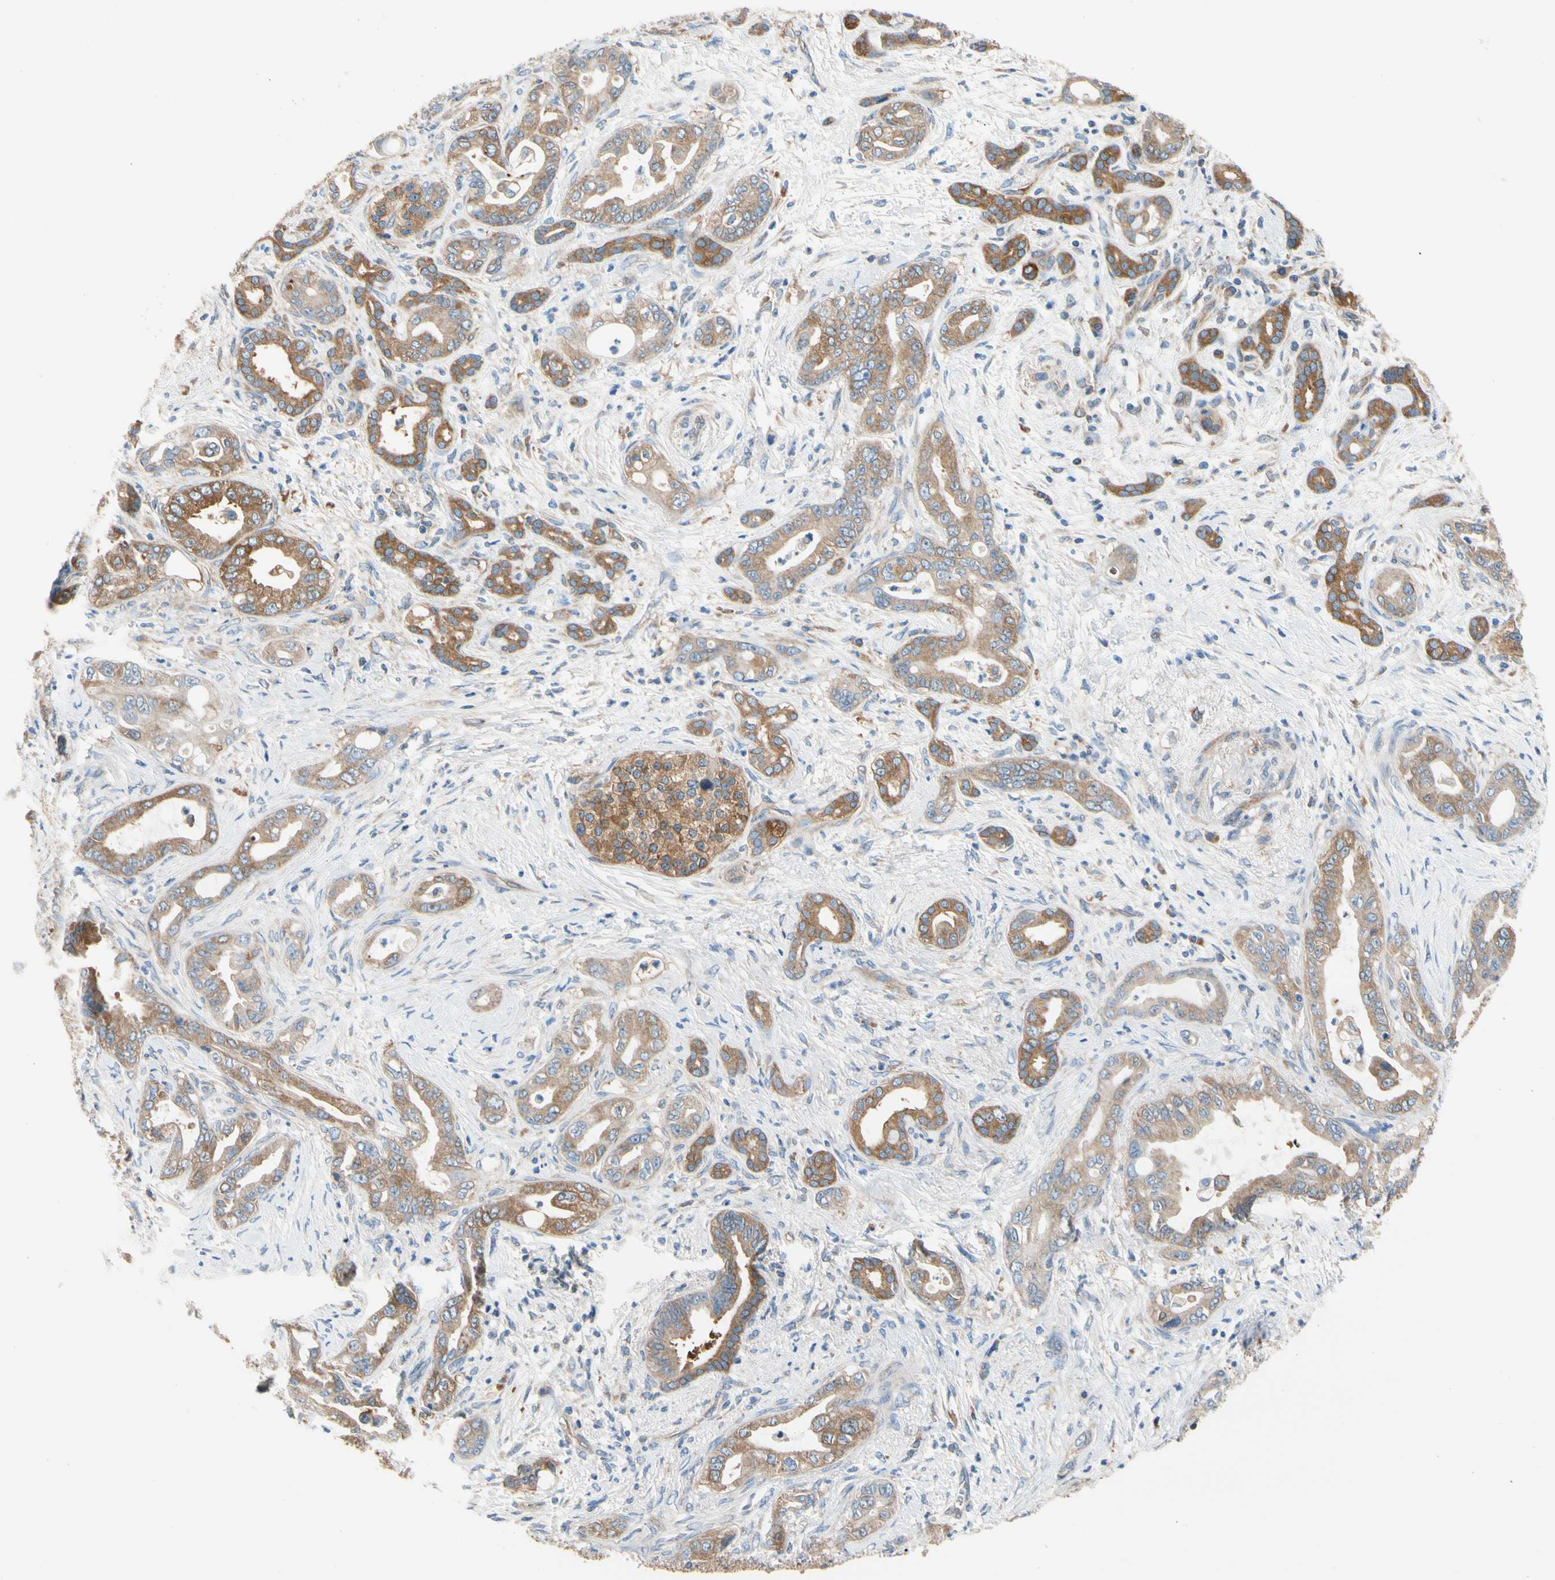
{"staining": {"intensity": "moderate", "quantity": ">75%", "location": "cytoplasmic/membranous"}, "tissue": "pancreatic cancer", "cell_type": "Tumor cells", "image_type": "cancer", "snomed": [{"axis": "morphology", "description": "Adenocarcinoma, NOS"}, {"axis": "topography", "description": "Pancreas"}], "caption": "This image reveals IHC staining of pancreatic cancer, with medium moderate cytoplasmic/membranous staining in about >75% of tumor cells.", "gene": "GPHN", "patient": {"sex": "male", "age": 70}}